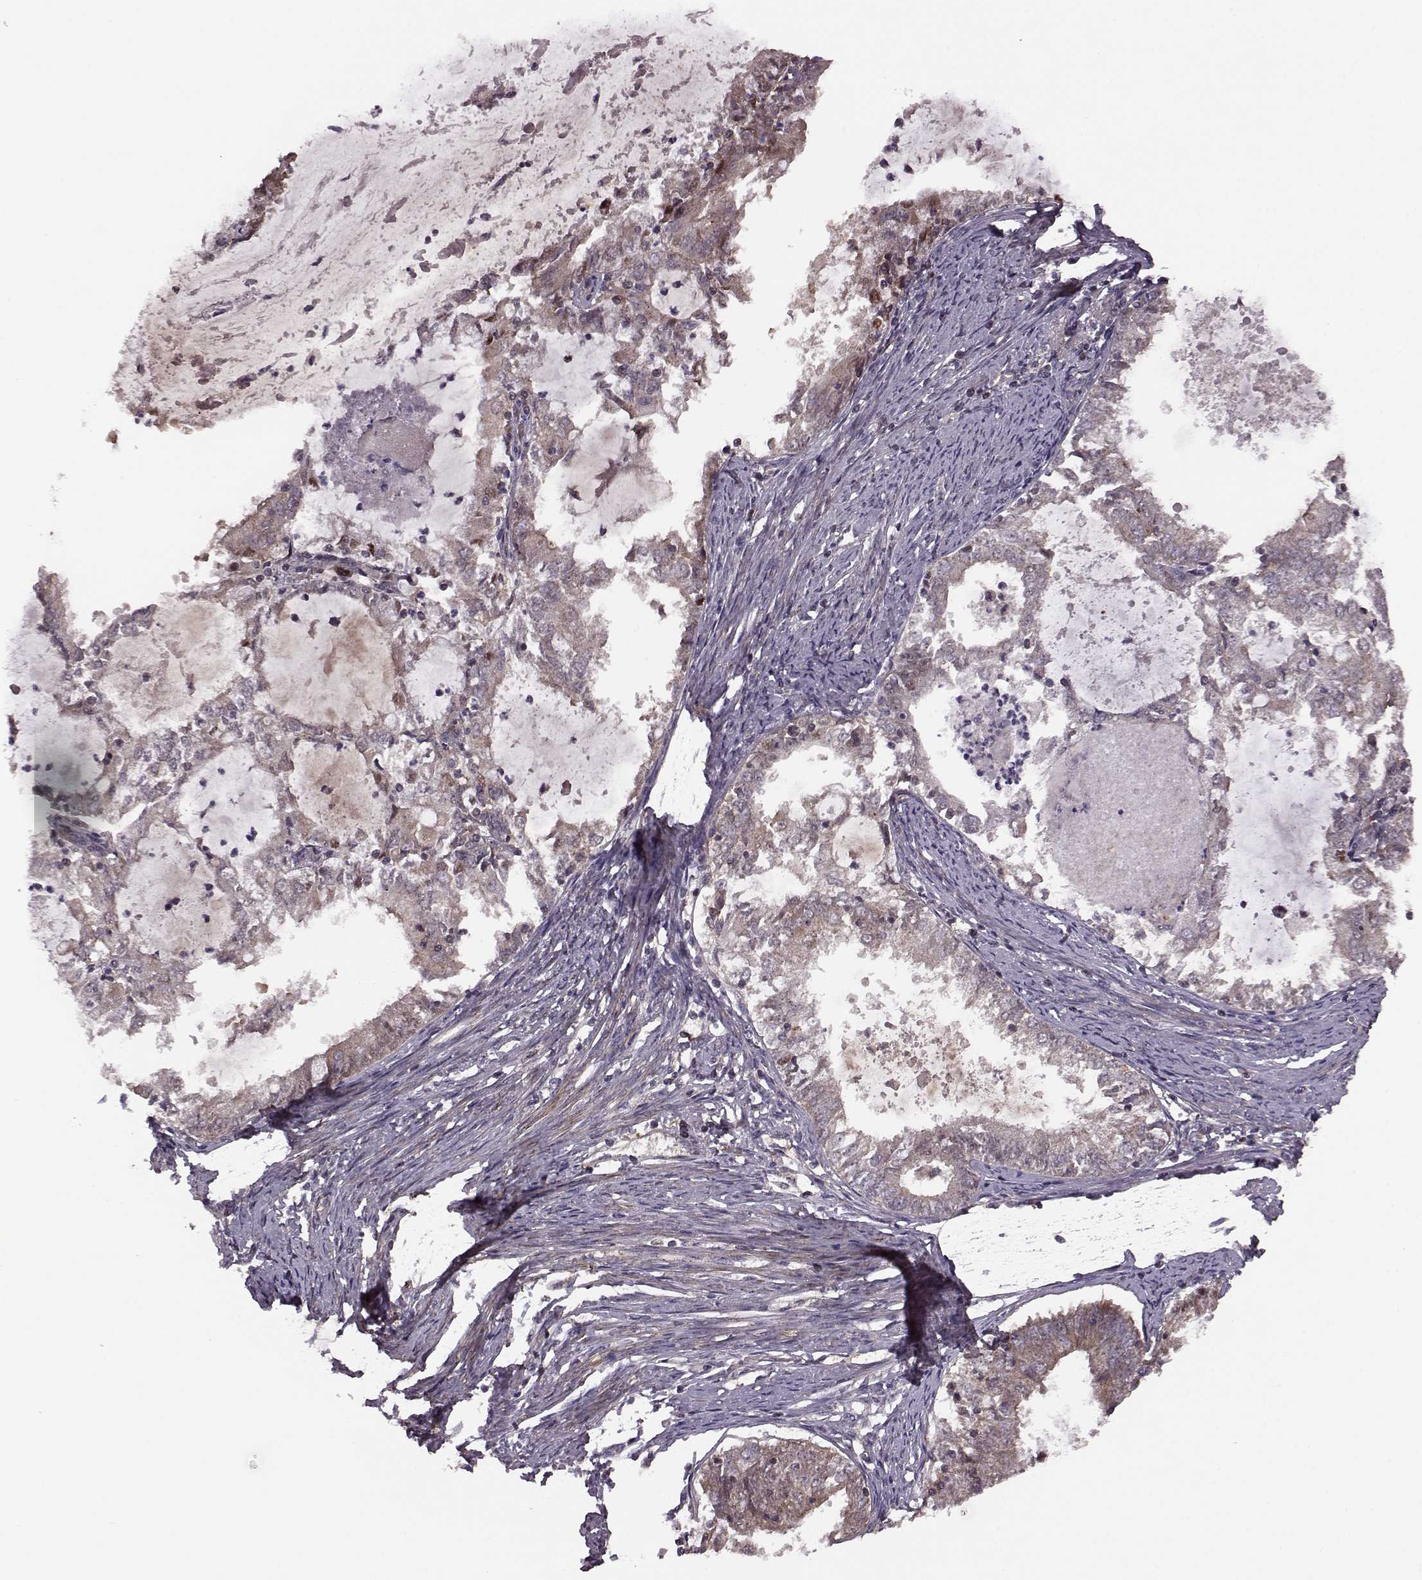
{"staining": {"intensity": "moderate", "quantity": ">75%", "location": "cytoplasmic/membranous"}, "tissue": "endometrial cancer", "cell_type": "Tumor cells", "image_type": "cancer", "snomed": [{"axis": "morphology", "description": "Adenocarcinoma, NOS"}, {"axis": "topography", "description": "Endometrium"}], "caption": "Approximately >75% of tumor cells in endometrial cancer exhibit moderate cytoplasmic/membranous protein positivity as visualized by brown immunohistochemical staining.", "gene": "FNIP2", "patient": {"sex": "female", "age": 57}}